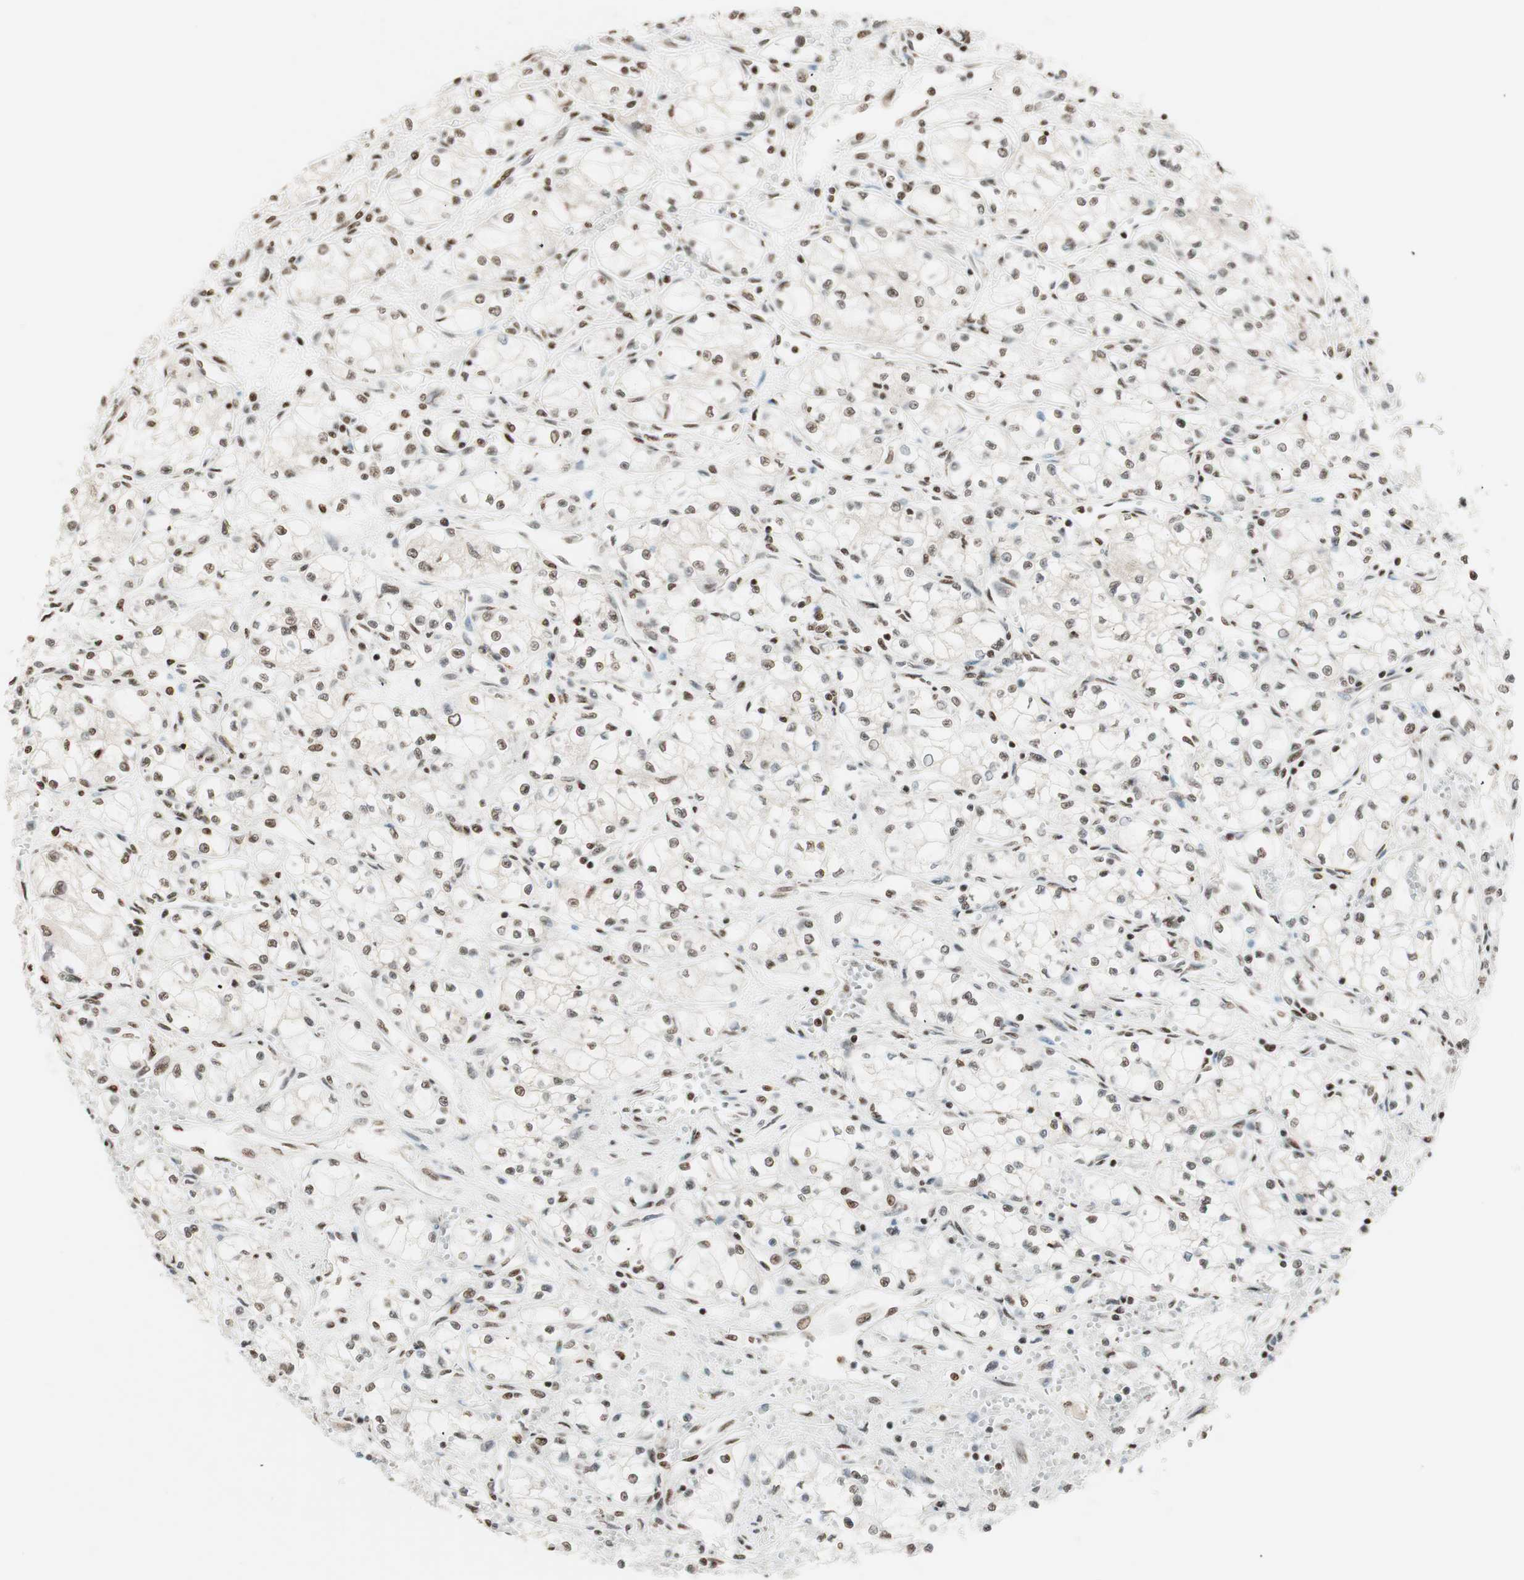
{"staining": {"intensity": "moderate", "quantity": "25%-75%", "location": "nuclear"}, "tissue": "renal cancer", "cell_type": "Tumor cells", "image_type": "cancer", "snomed": [{"axis": "morphology", "description": "Normal tissue, NOS"}, {"axis": "morphology", "description": "Adenocarcinoma, NOS"}, {"axis": "topography", "description": "Kidney"}], "caption": "Tumor cells exhibit medium levels of moderate nuclear staining in approximately 25%-75% of cells in human renal adenocarcinoma.", "gene": "SMARCE1", "patient": {"sex": "male", "age": 59}}